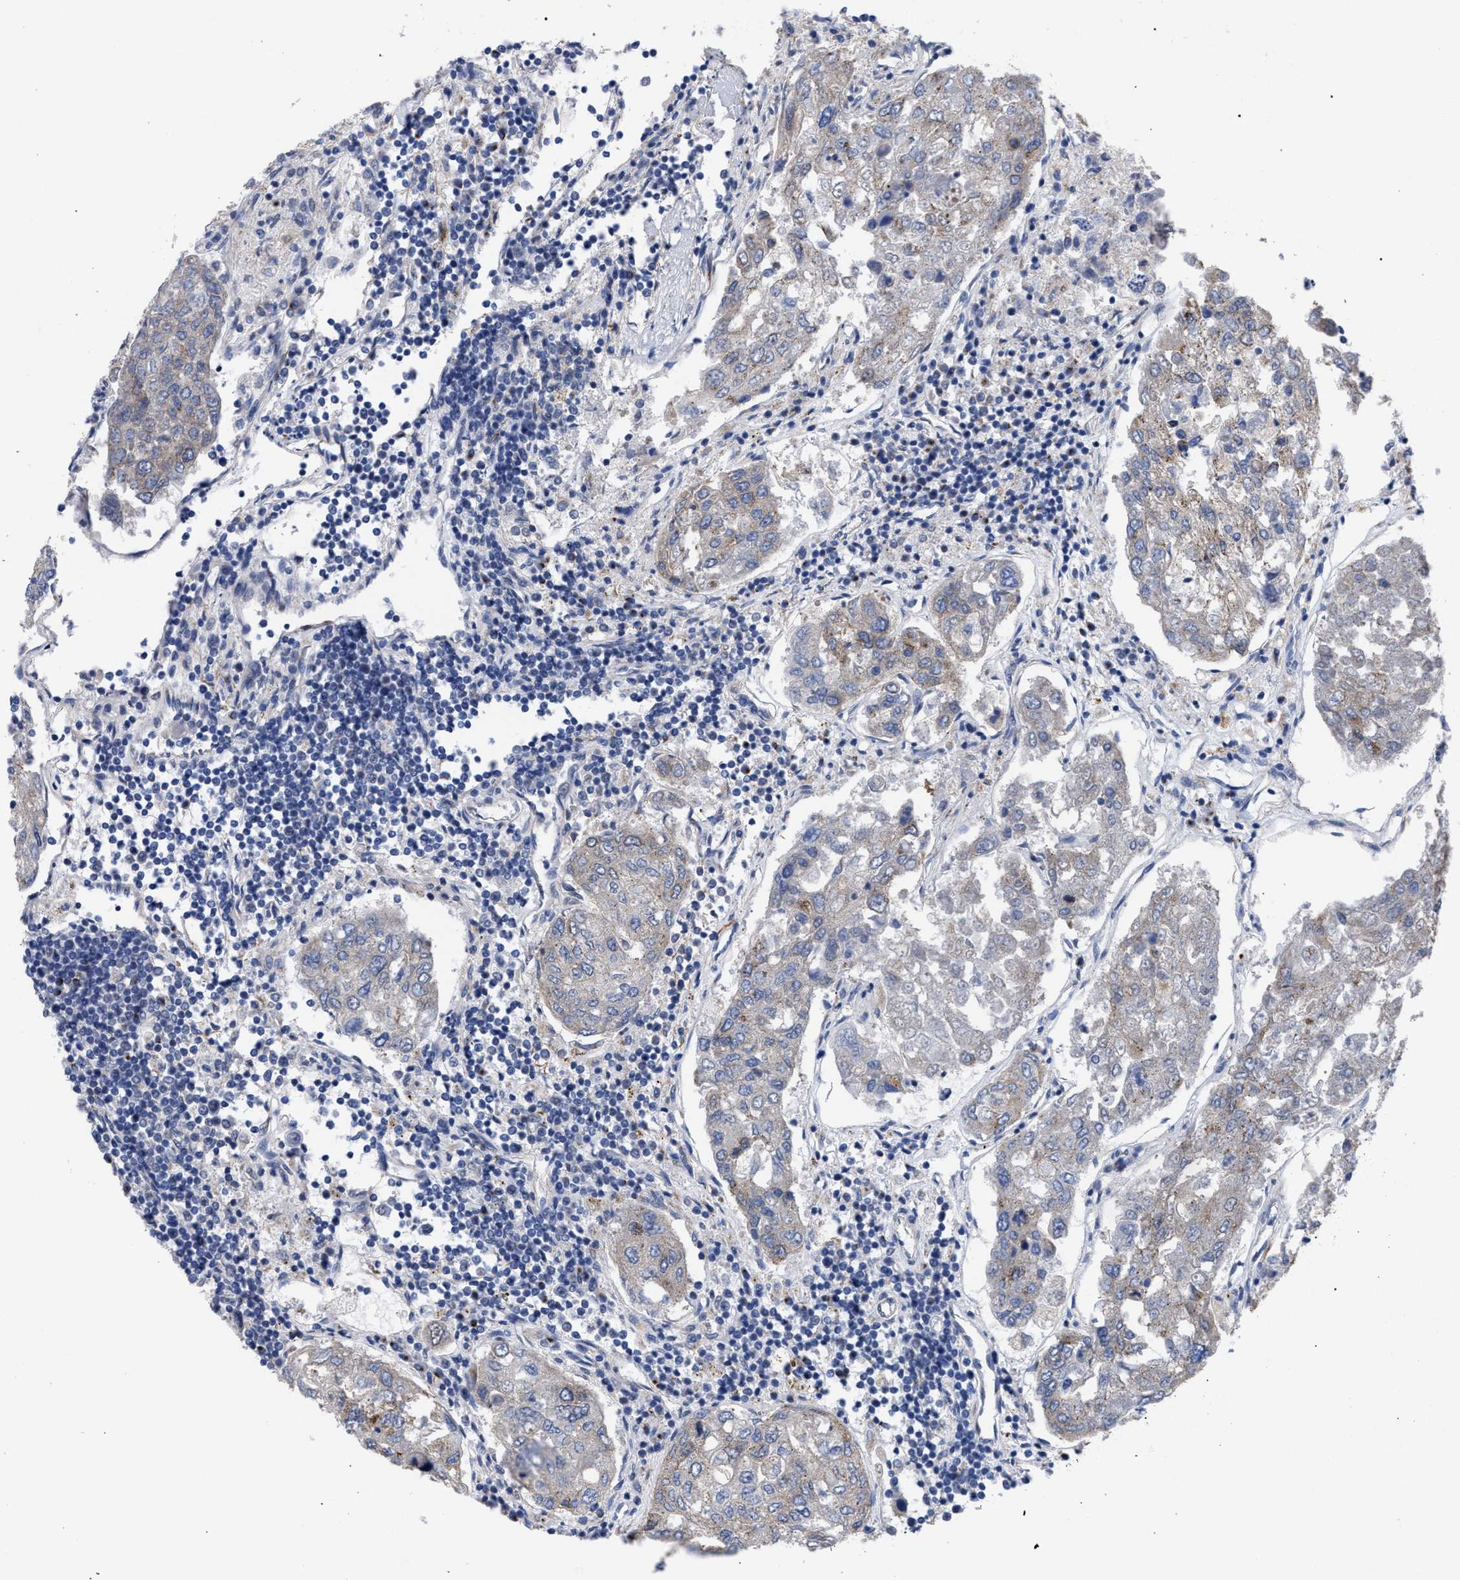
{"staining": {"intensity": "moderate", "quantity": "<25%", "location": "cytoplasmic/membranous"}, "tissue": "urothelial cancer", "cell_type": "Tumor cells", "image_type": "cancer", "snomed": [{"axis": "morphology", "description": "Urothelial carcinoma, High grade"}, {"axis": "topography", "description": "Lymph node"}, {"axis": "topography", "description": "Urinary bladder"}], "caption": "Immunohistochemistry (IHC) (DAB) staining of human urothelial carcinoma (high-grade) shows moderate cytoplasmic/membranous protein positivity in about <25% of tumor cells.", "gene": "GOLGA2", "patient": {"sex": "male", "age": 51}}